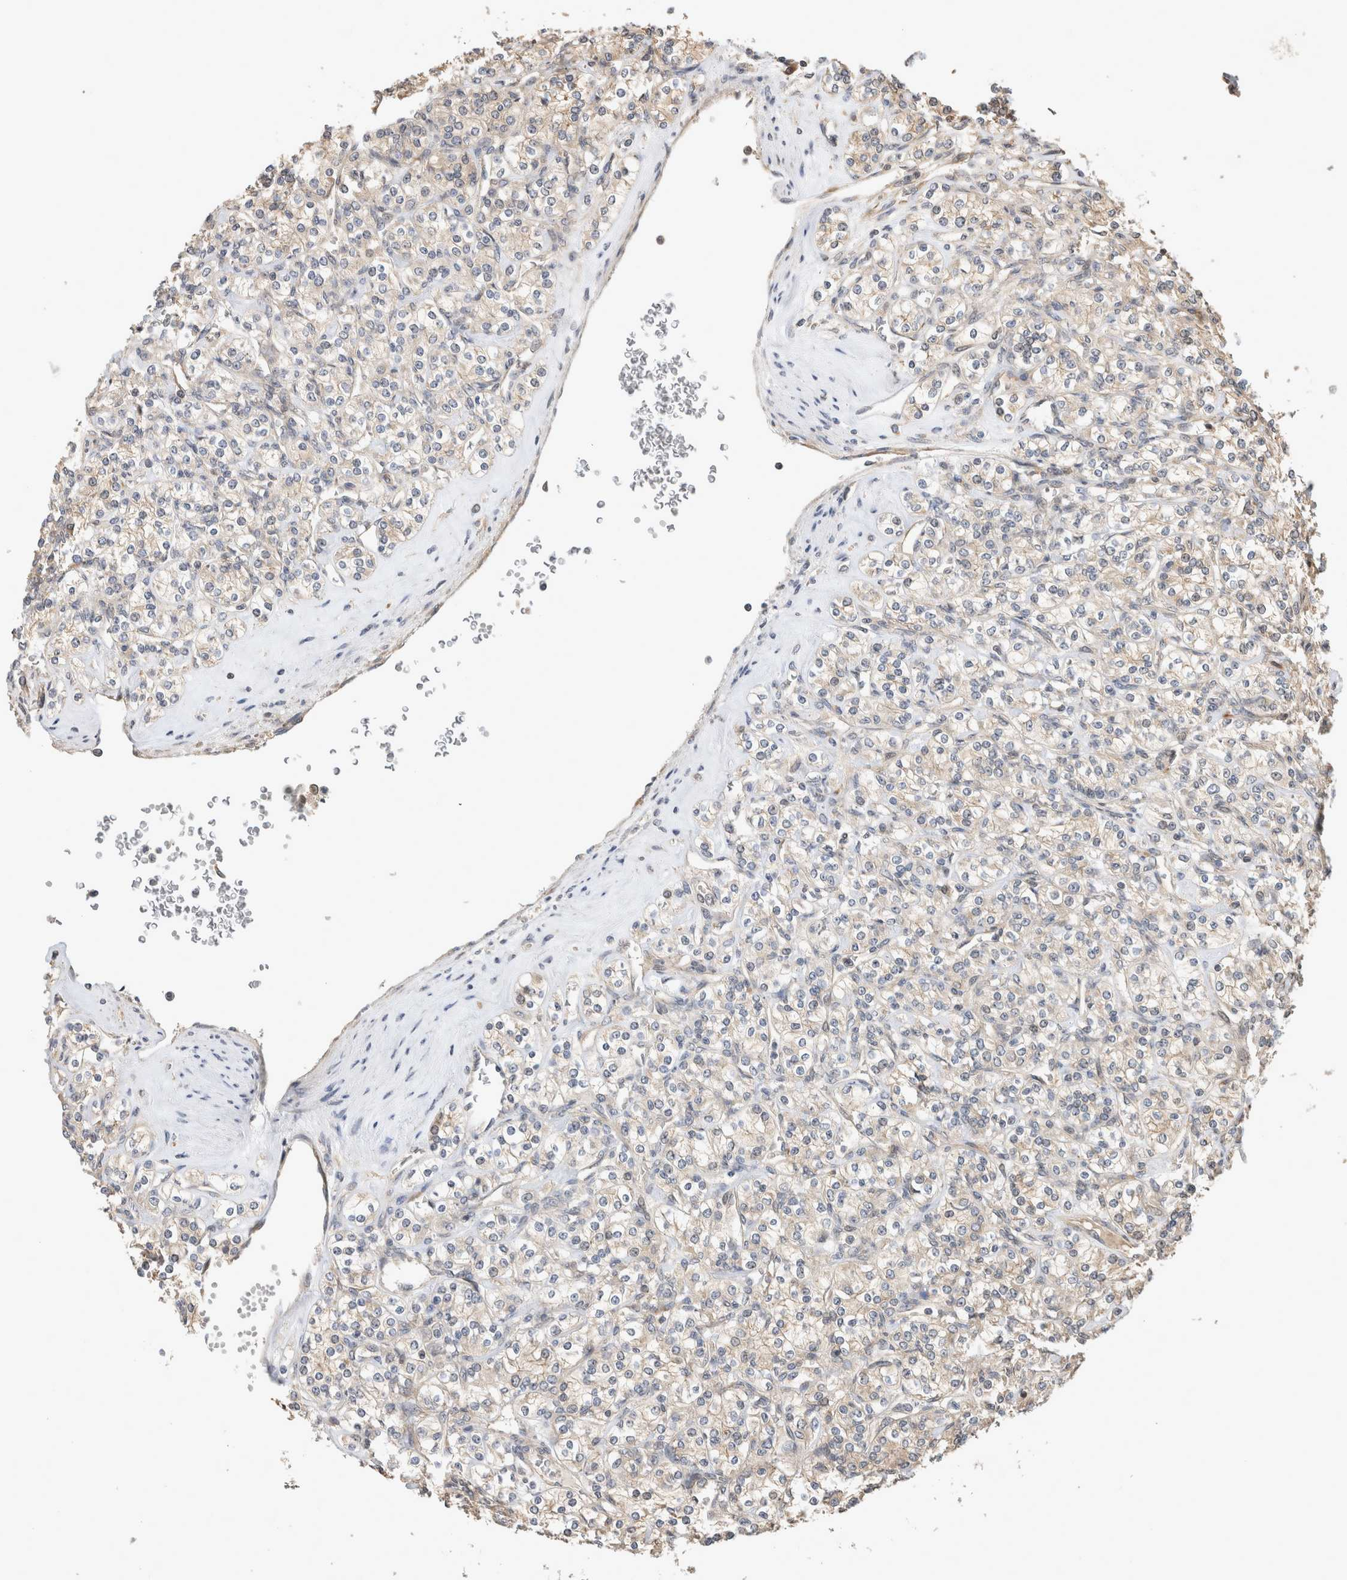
{"staining": {"intensity": "weak", "quantity": "<25%", "location": "cytoplasmic/membranous"}, "tissue": "renal cancer", "cell_type": "Tumor cells", "image_type": "cancer", "snomed": [{"axis": "morphology", "description": "Adenocarcinoma, NOS"}, {"axis": "topography", "description": "Kidney"}], "caption": "This is an immunohistochemistry (IHC) image of human renal cancer. There is no staining in tumor cells.", "gene": "PCDHB15", "patient": {"sex": "male", "age": 77}}